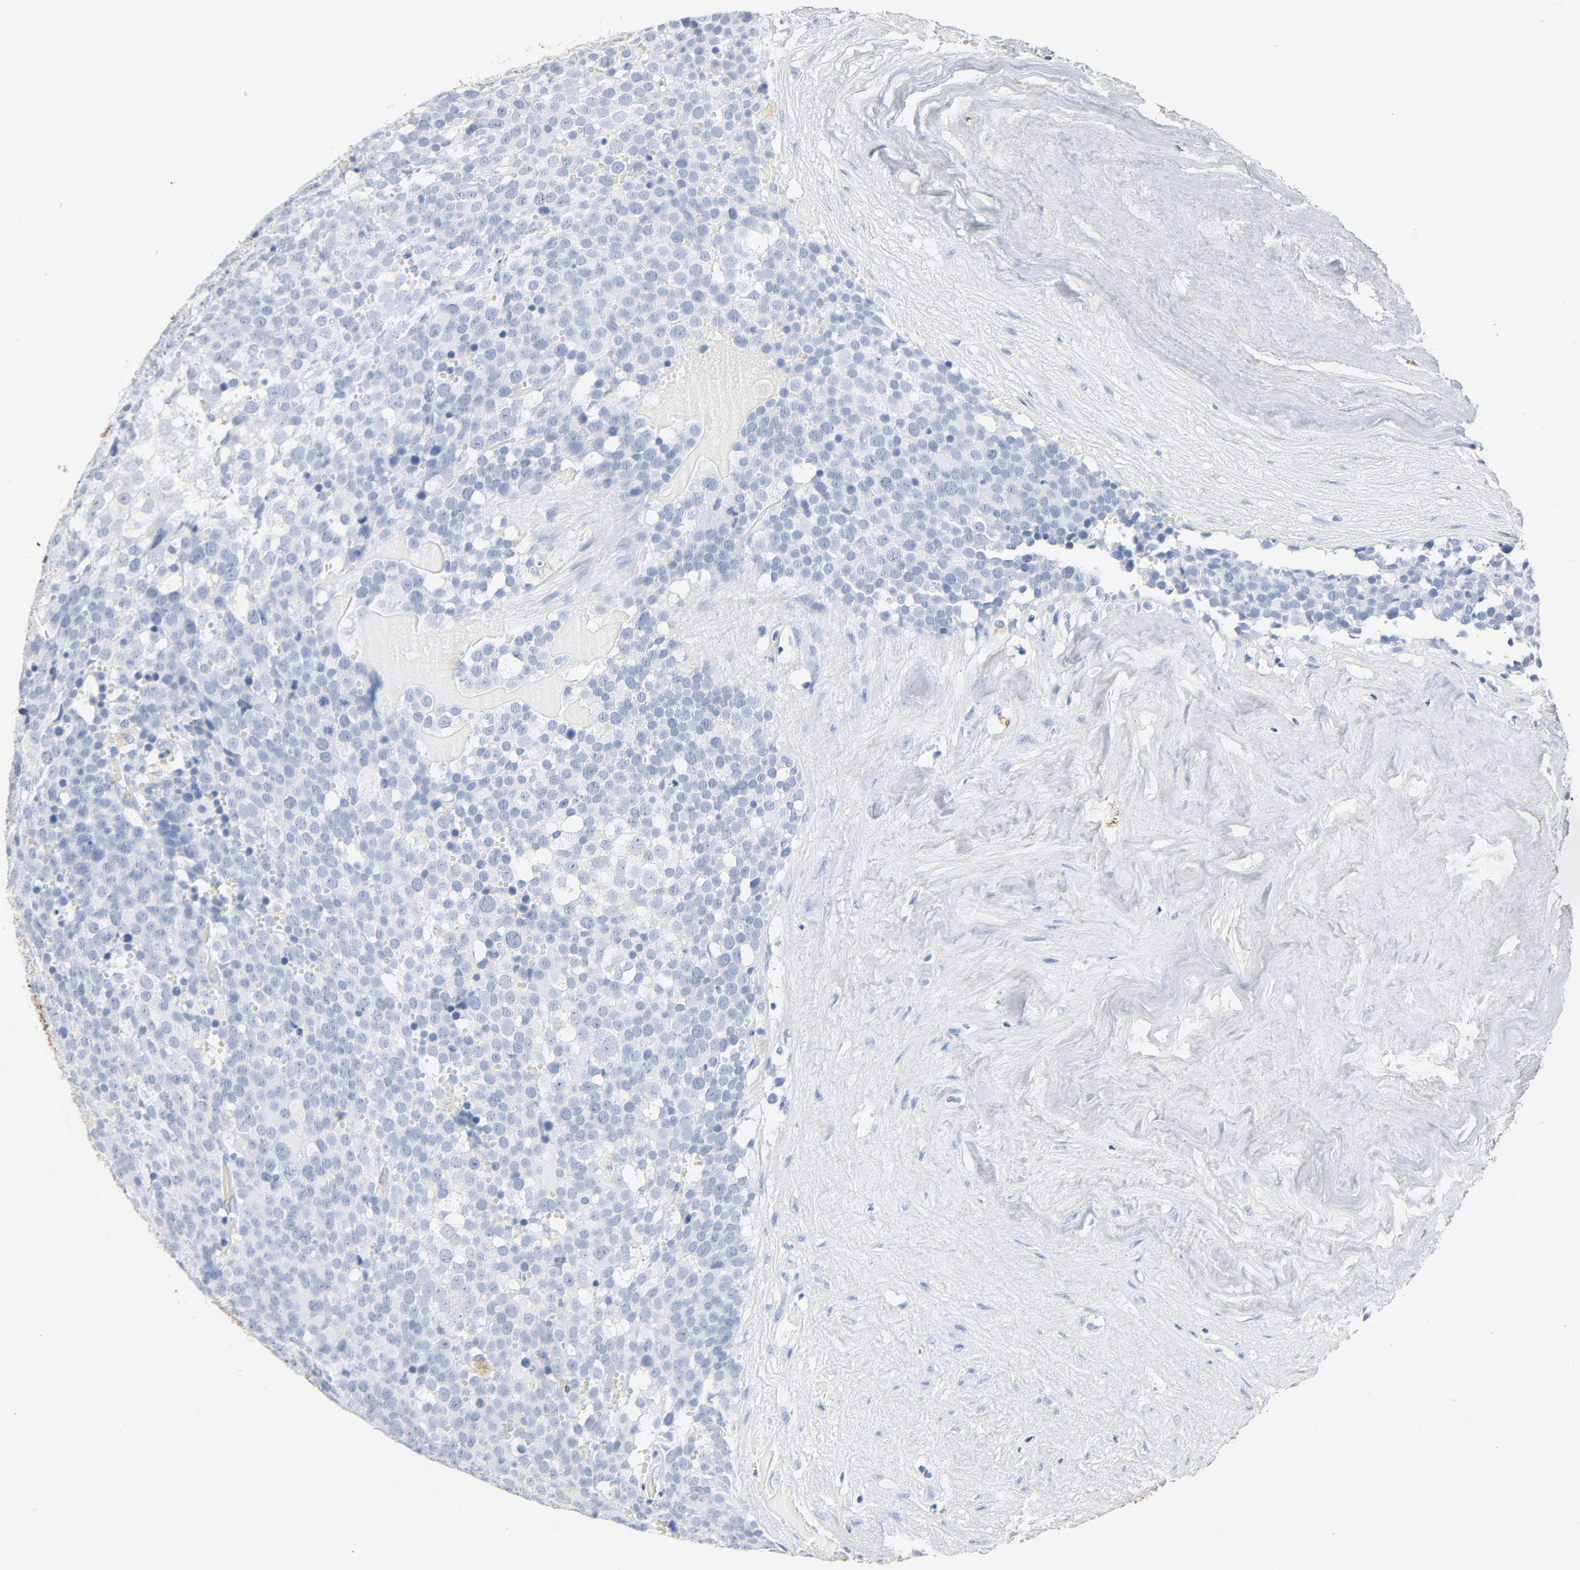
{"staining": {"intensity": "negative", "quantity": "none", "location": "none"}, "tissue": "testis cancer", "cell_type": "Tumor cells", "image_type": "cancer", "snomed": [{"axis": "morphology", "description": "Seminoma, NOS"}, {"axis": "topography", "description": "Testis"}], "caption": "Immunohistochemistry of testis seminoma demonstrates no positivity in tumor cells.", "gene": "PTPRB", "patient": {"sex": "male", "age": 71}}